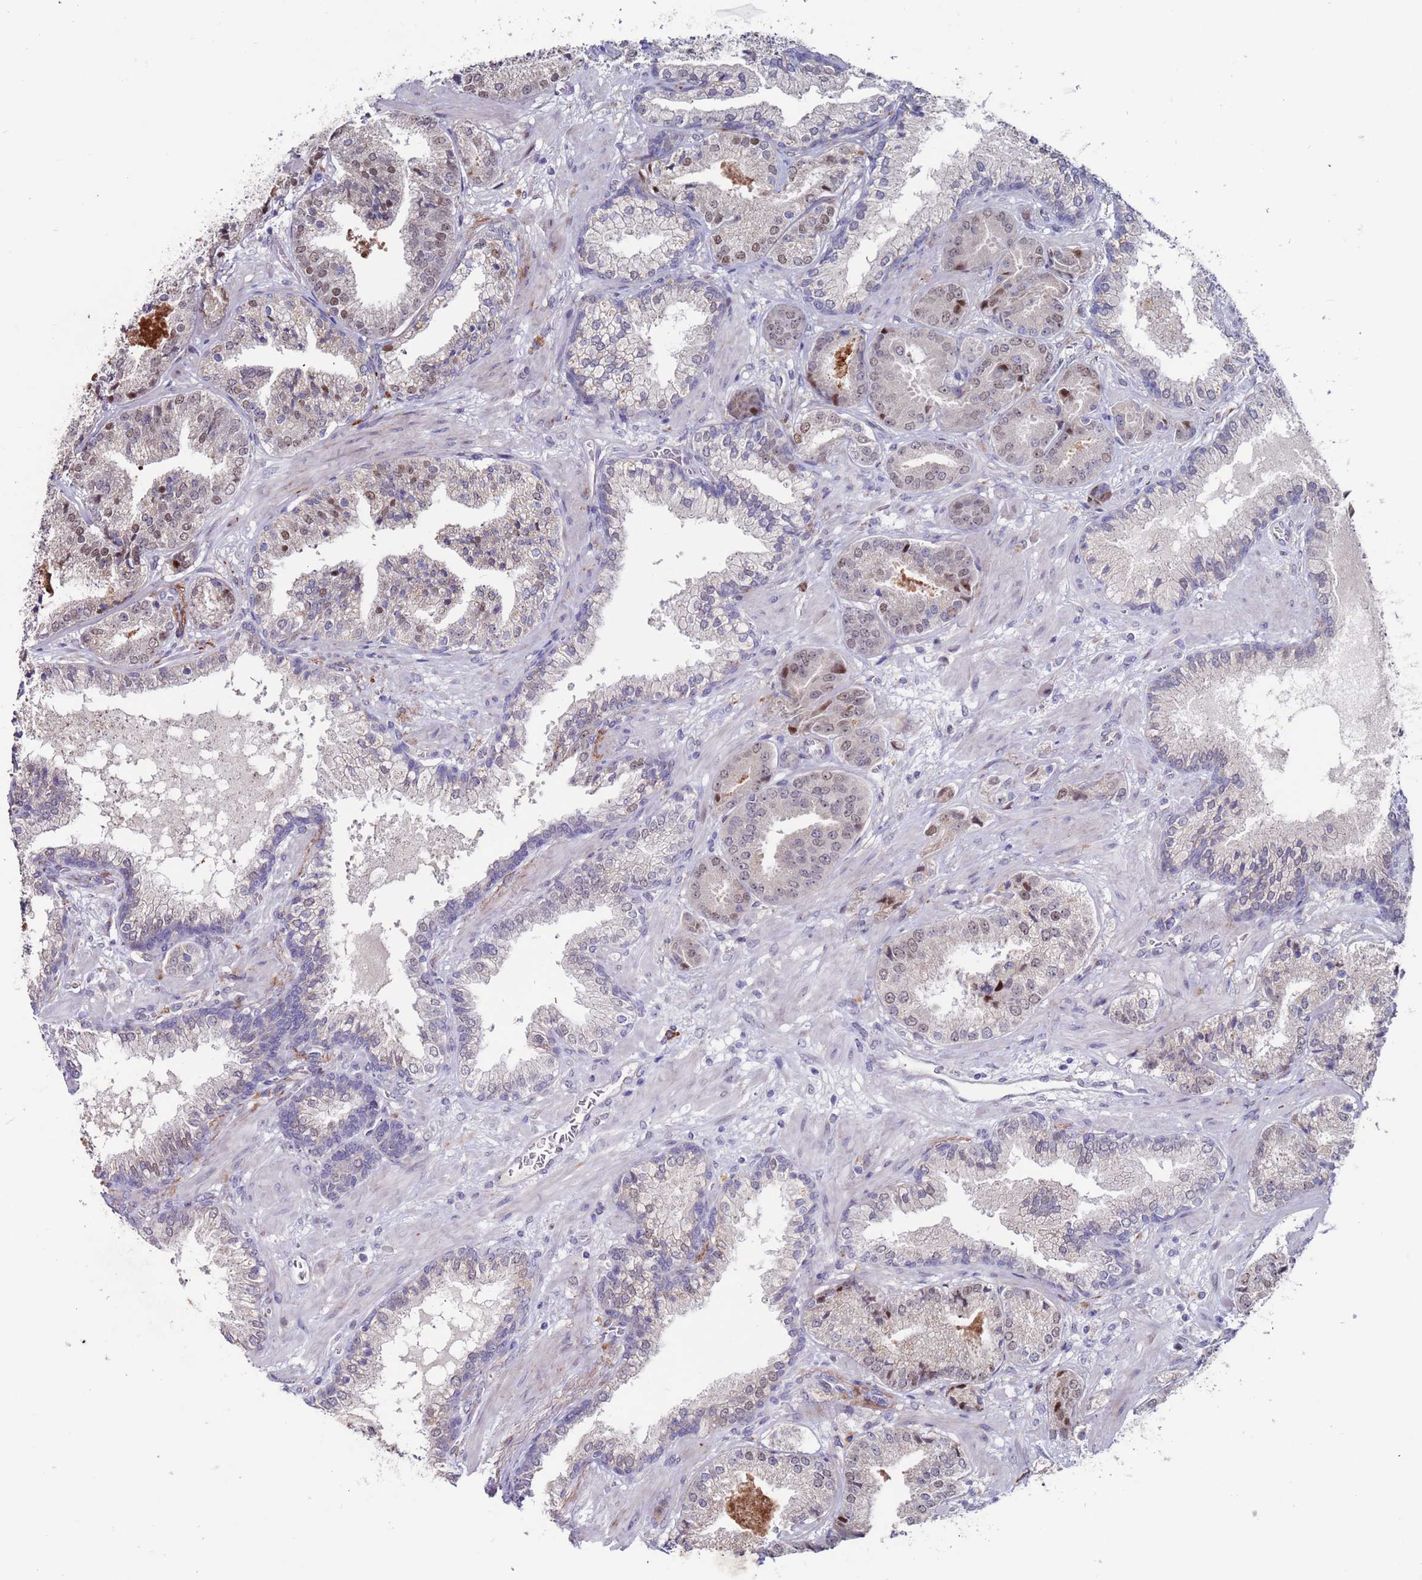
{"staining": {"intensity": "weak", "quantity": ">75%", "location": "nuclear"}, "tissue": "prostate cancer", "cell_type": "Tumor cells", "image_type": "cancer", "snomed": [{"axis": "morphology", "description": "Adenocarcinoma, High grade"}, {"axis": "topography", "description": "Prostate"}], "caption": "Human prostate cancer stained with a brown dye reveals weak nuclear positive expression in about >75% of tumor cells.", "gene": "FBXO27", "patient": {"sex": "male", "age": 63}}